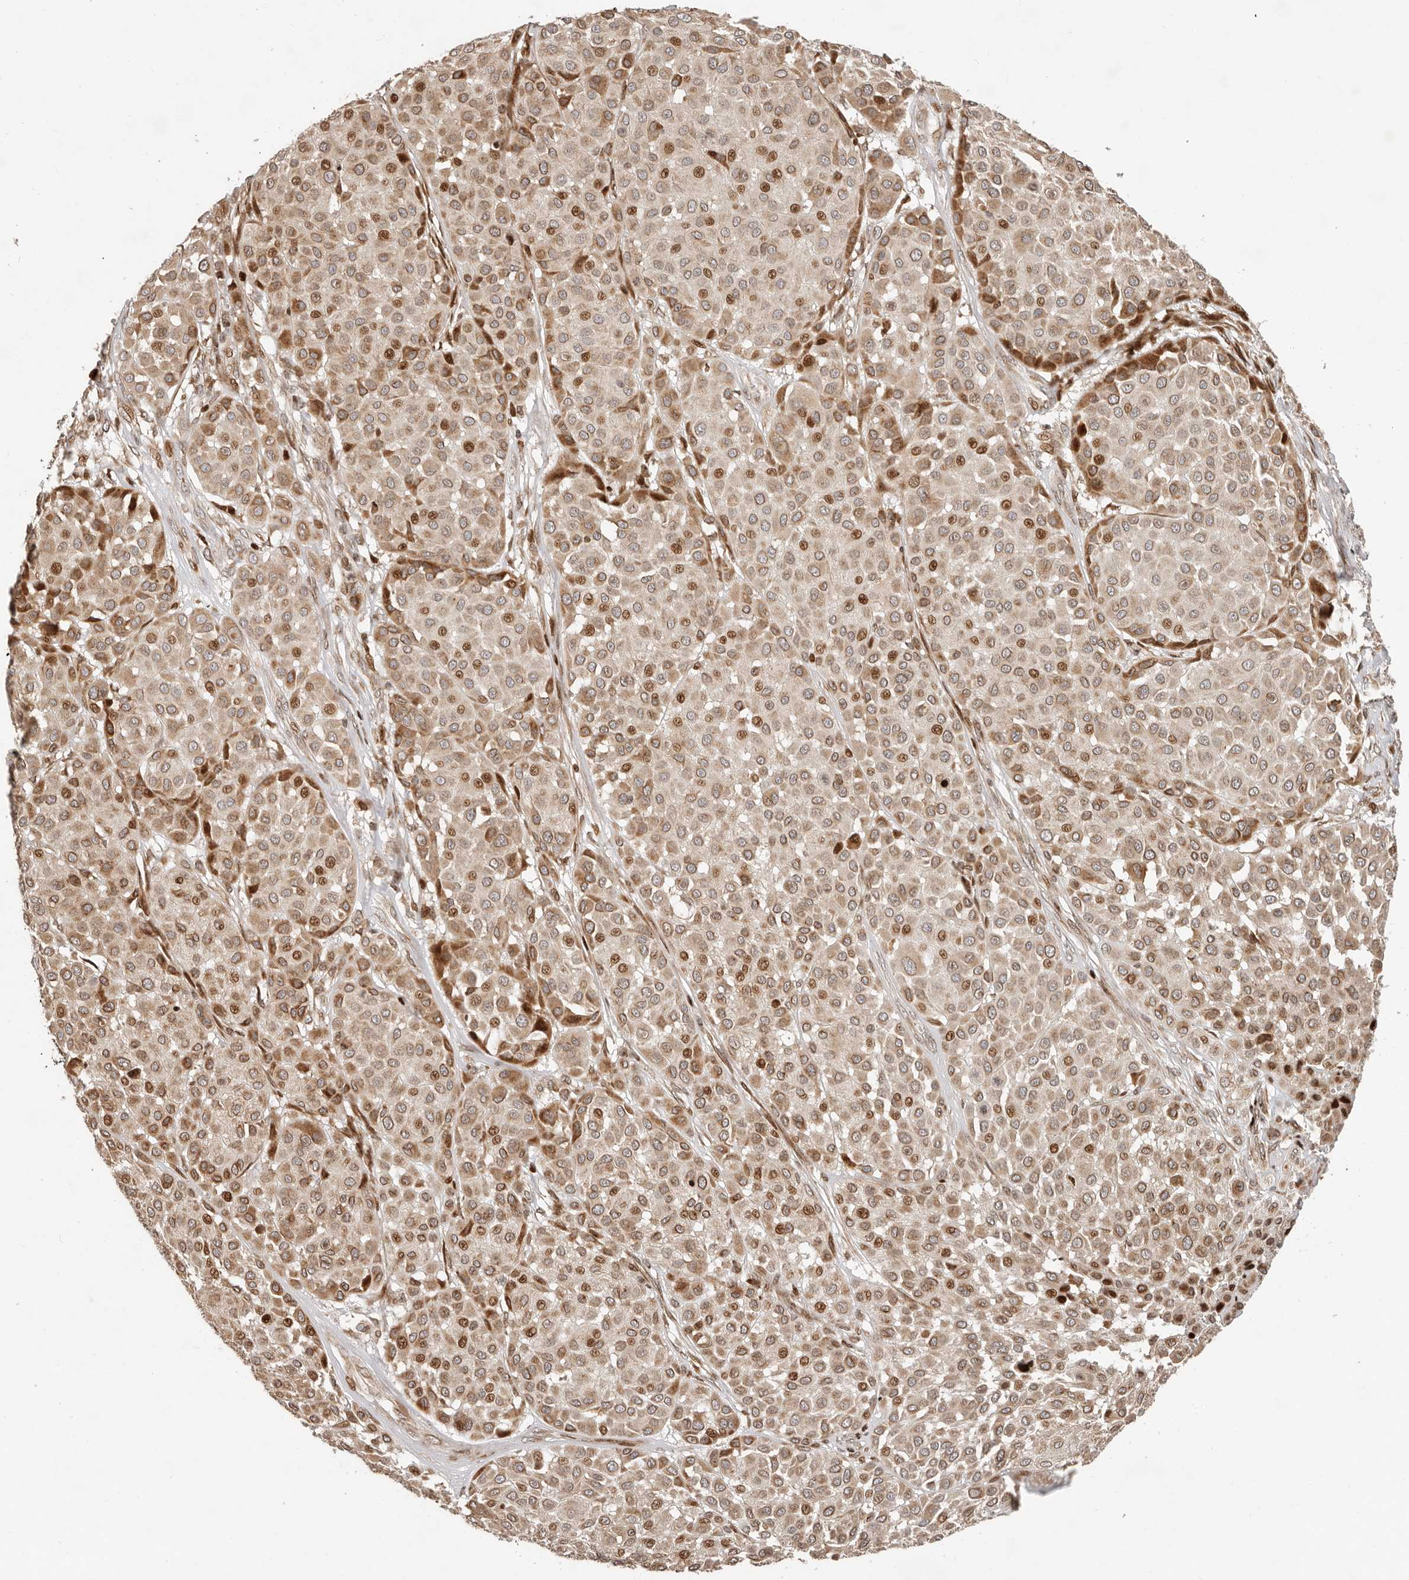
{"staining": {"intensity": "strong", "quantity": "25%-75%", "location": "cytoplasmic/membranous,nuclear"}, "tissue": "melanoma", "cell_type": "Tumor cells", "image_type": "cancer", "snomed": [{"axis": "morphology", "description": "Malignant melanoma, Metastatic site"}, {"axis": "topography", "description": "Soft tissue"}], "caption": "Immunohistochemical staining of human malignant melanoma (metastatic site) exhibits high levels of strong cytoplasmic/membranous and nuclear protein staining in about 25%-75% of tumor cells. The staining was performed using DAB (3,3'-diaminobenzidine), with brown indicating positive protein expression. Nuclei are stained blue with hematoxylin.", "gene": "TRIM4", "patient": {"sex": "male", "age": 41}}